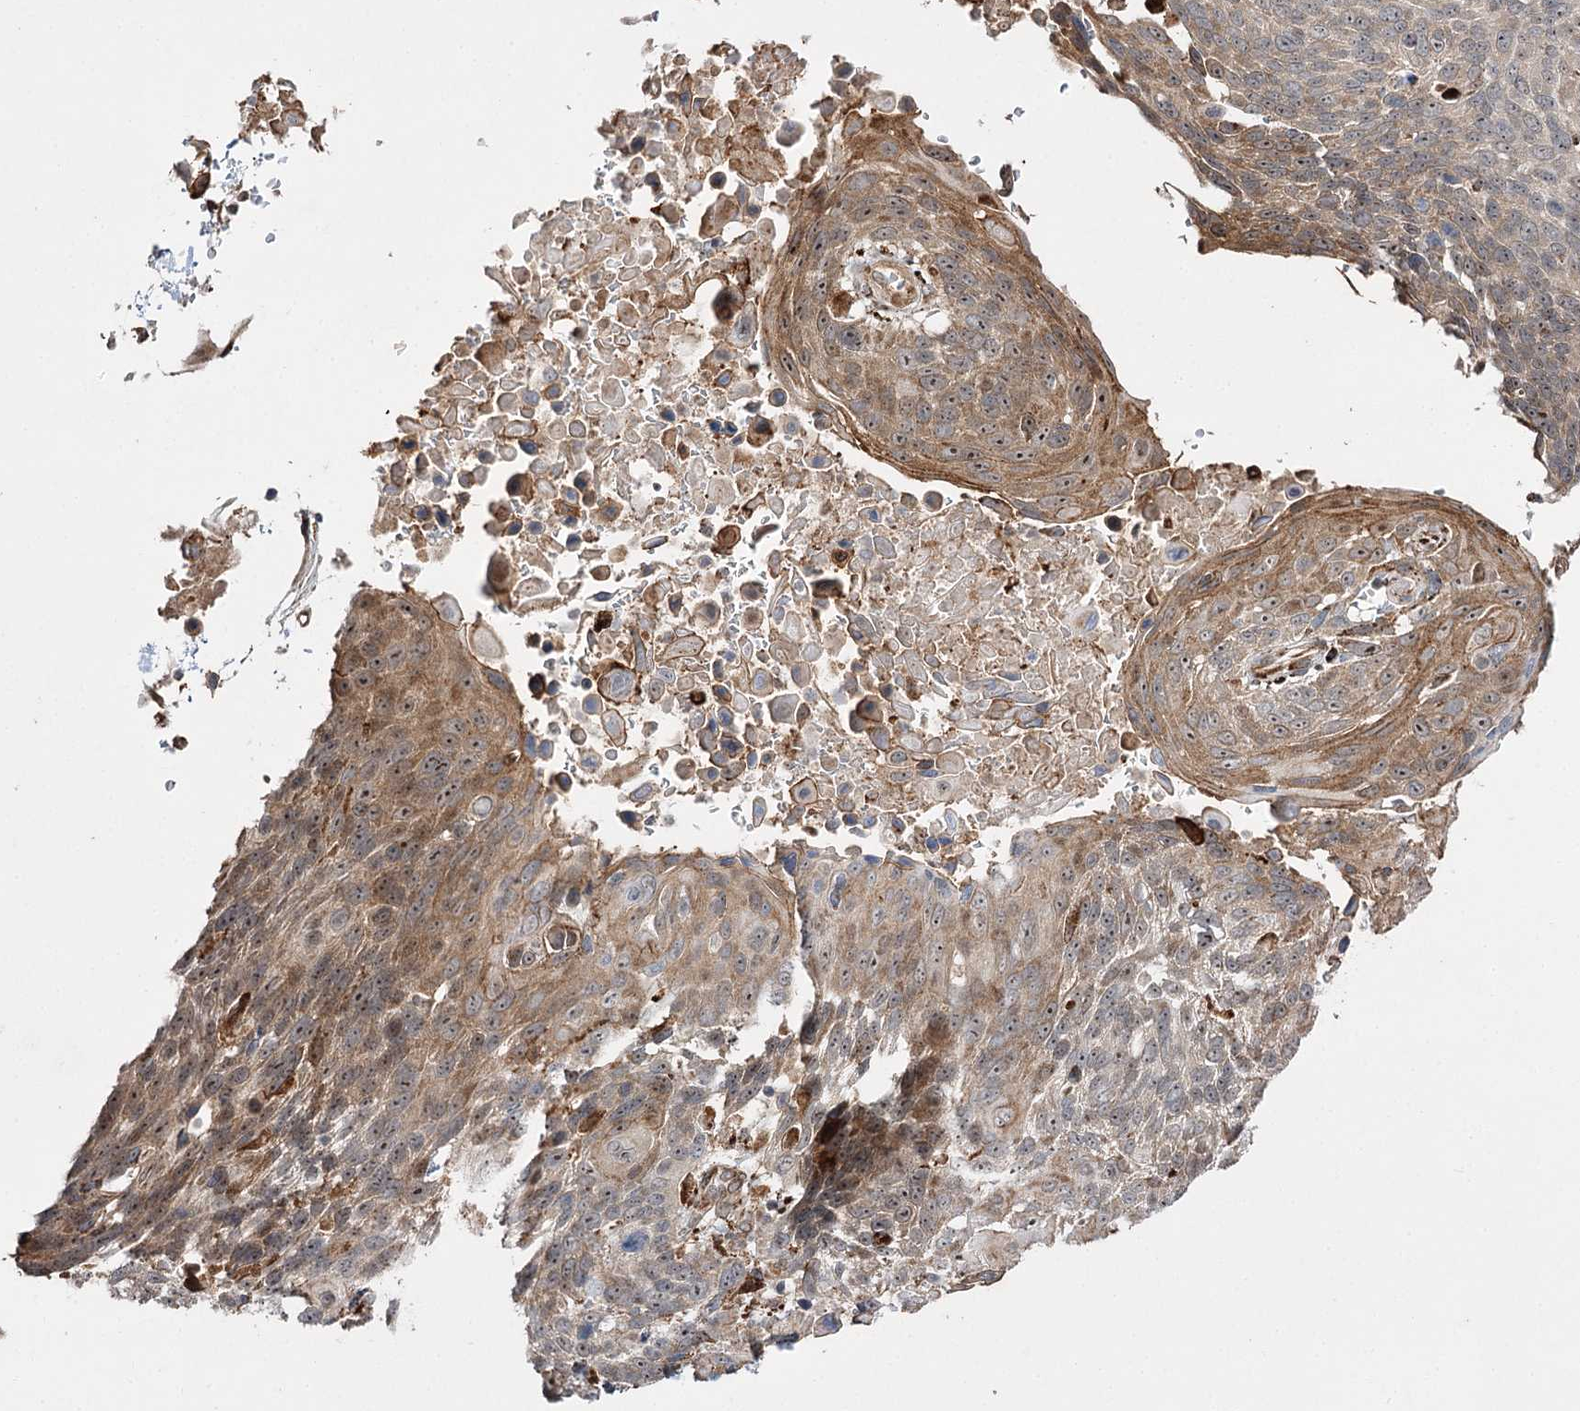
{"staining": {"intensity": "moderate", "quantity": ">75%", "location": "cytoplasmic/membranous,nuclear"}, "tissue": "lung cancer", "cell_type": "Tumor cells", "image_type": "cancer", "snomed": [{"axis": "morphology", "description": "Squamous cell carcinoma, NOS"}, {"axis": "topography", "description": "Lung"}], "caption": "Human squamous cell carcinoma (lung) stained with a protein marker shows moderate staining in tumor cells.", "gene": "FANCL", "patient": {"sex": "male", "age": 66}}